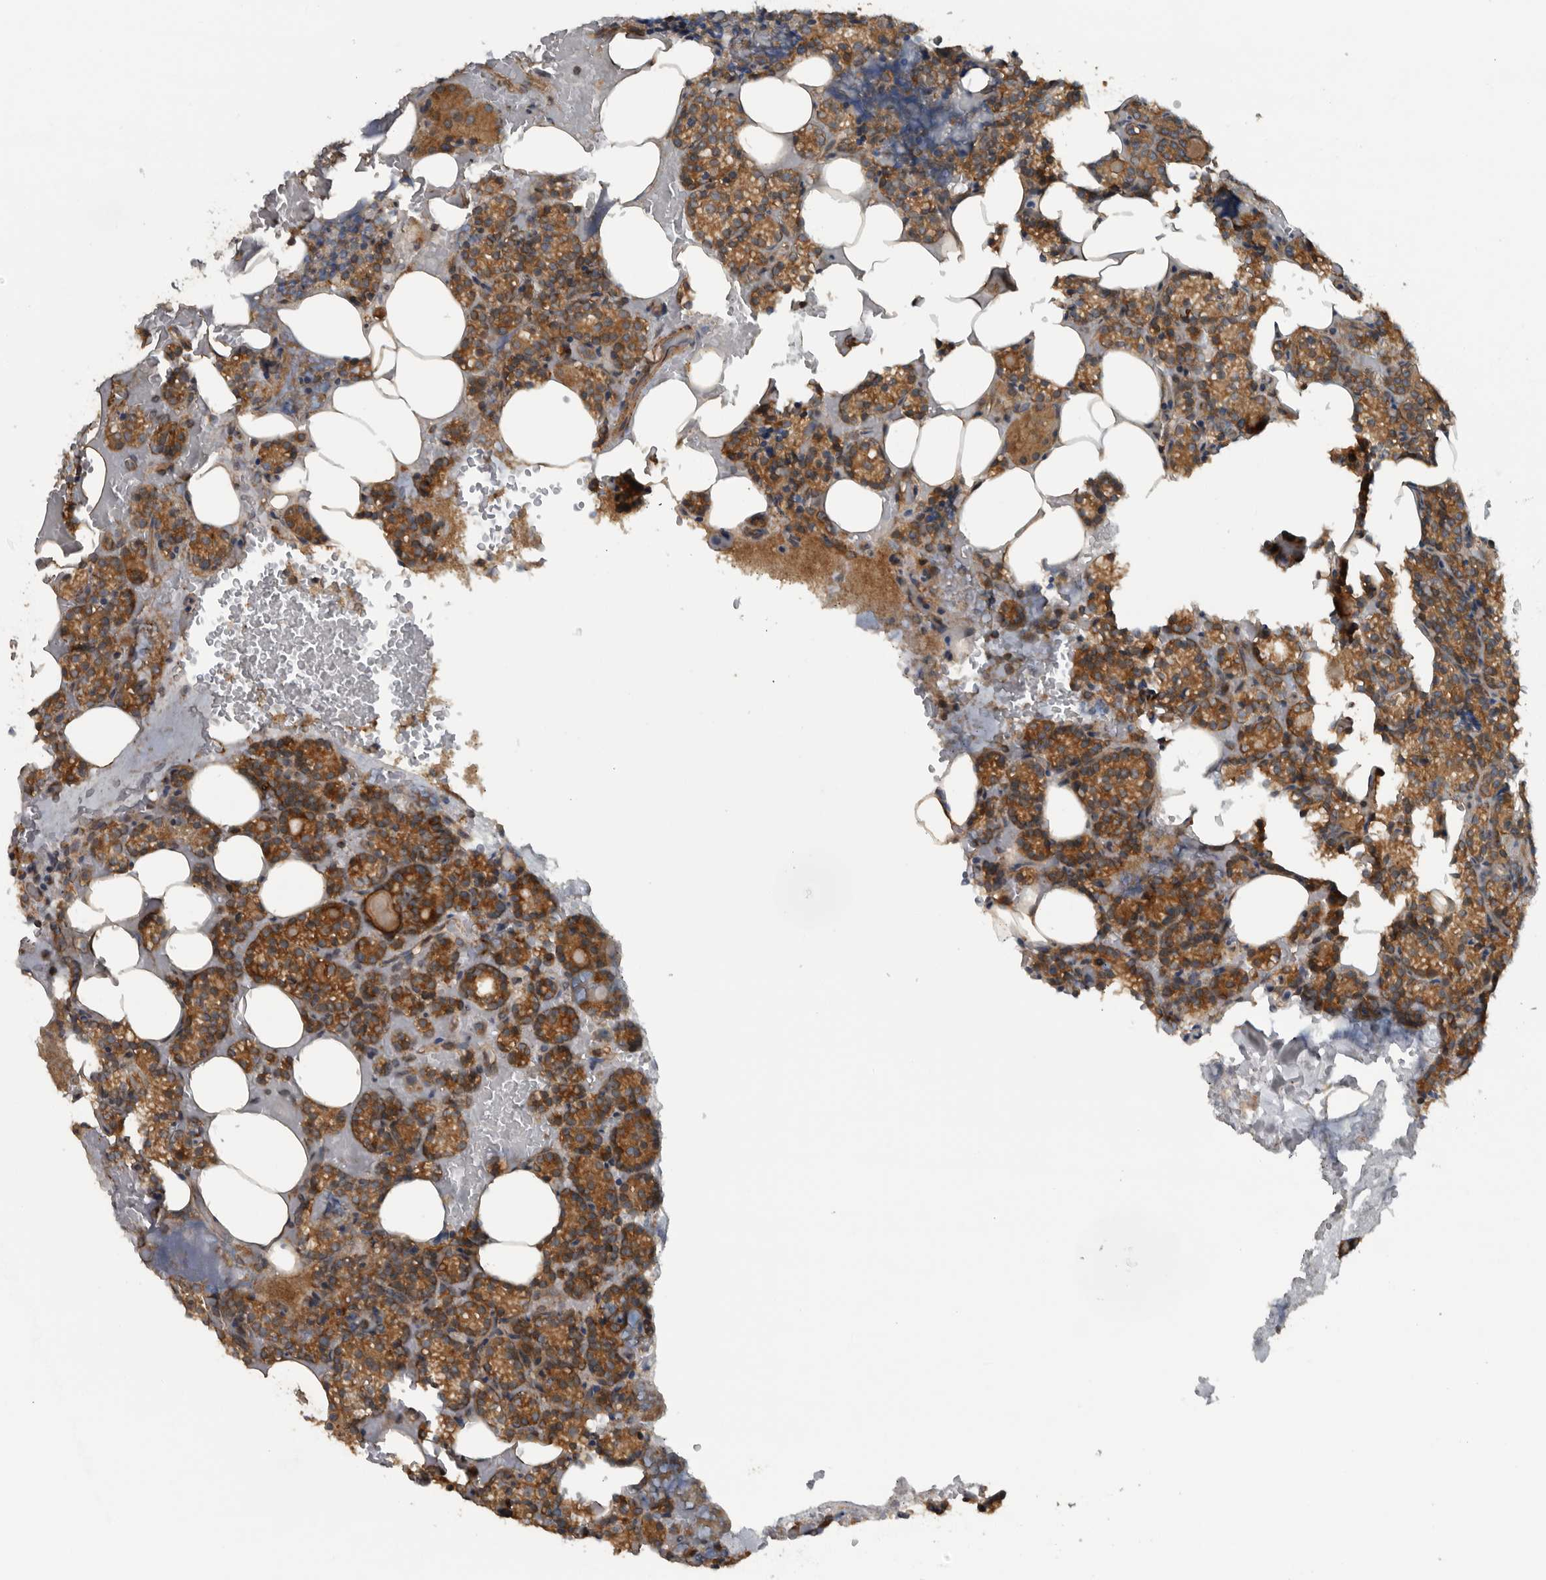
{"staining": {"intensity": "moderate", "quantity": ">75%", "location": "cytoplasmic/membranous"}, "tissue": "parathyroid gland", "cell_type": "Glandular cells", "image_type": "normal", "snomed": [{"axis": "morphology", "description": "Normal tissue, NOS"}, {"axis": "topography", "description": "Parathyroid gland"}], "caption": "The immunohistochemical stain highlights moderate cytoplasmic/membranous positivity in glandular cells of benign parathyroid gland. (DAB (3,3'-diaminobenzidine) IHC with brightfield microscopy, high magnification).", "gene": "AMFR", "patient": {"sex": "female", "age": 78}}